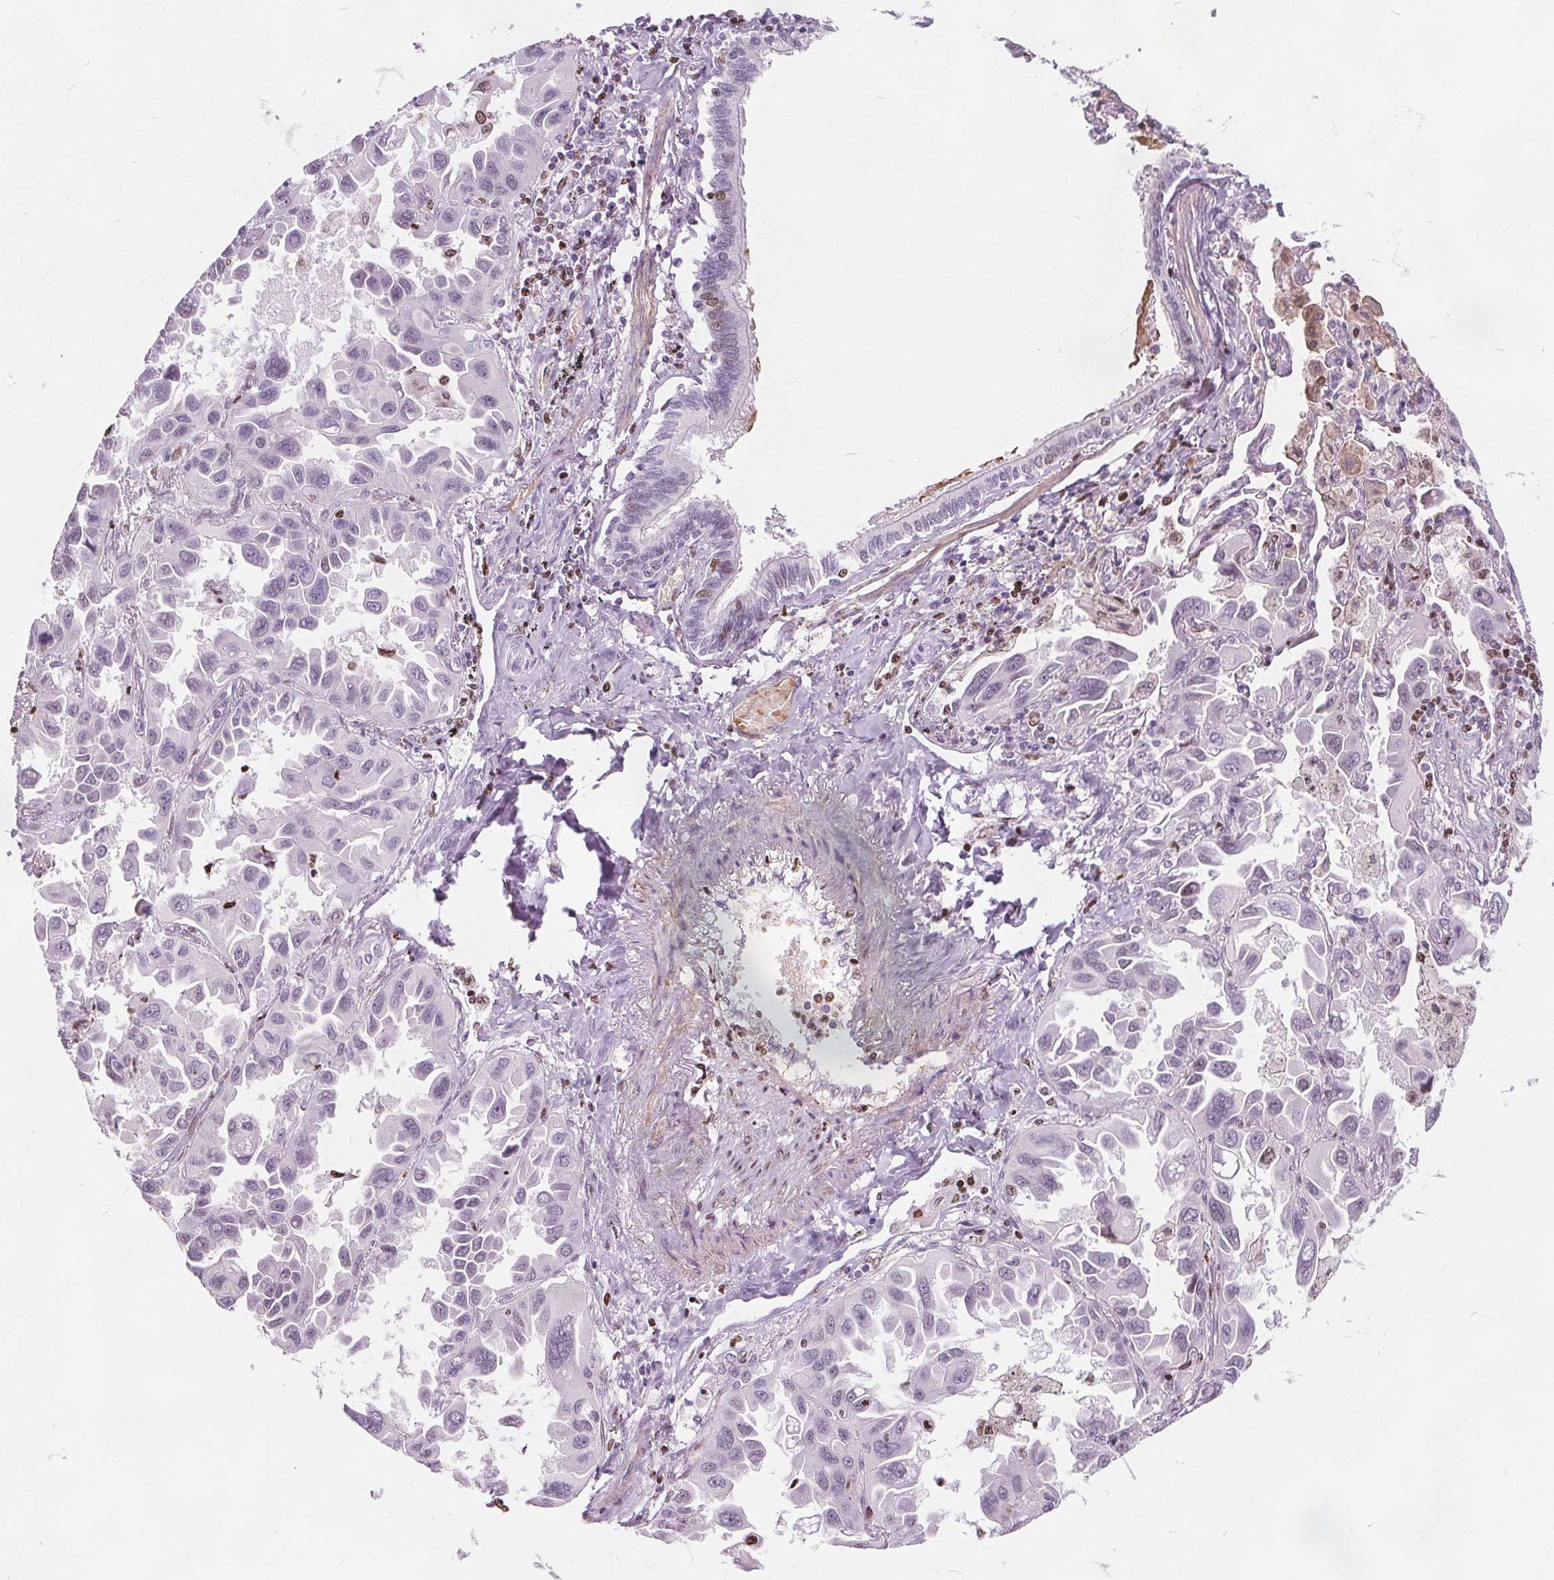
{"staining": {"intensity": "negative", "quantity": "none", "location": "none"}, "tissue": "lung cancer", "cell_type": "Tumor cells", "image_type": "cancer", "snomed": [{"axis": "morphology", "description": "Adenocarcinoma, NOS"}, {"axis": "topography", "description": "Lung"}], "caption": "Adenocarcinoma (lung) was stained to show a protein in brown. There is no significant positivity in tumor cells.", "gene": "ISLR2", "patient": {"sex": "male", "age": 64}}